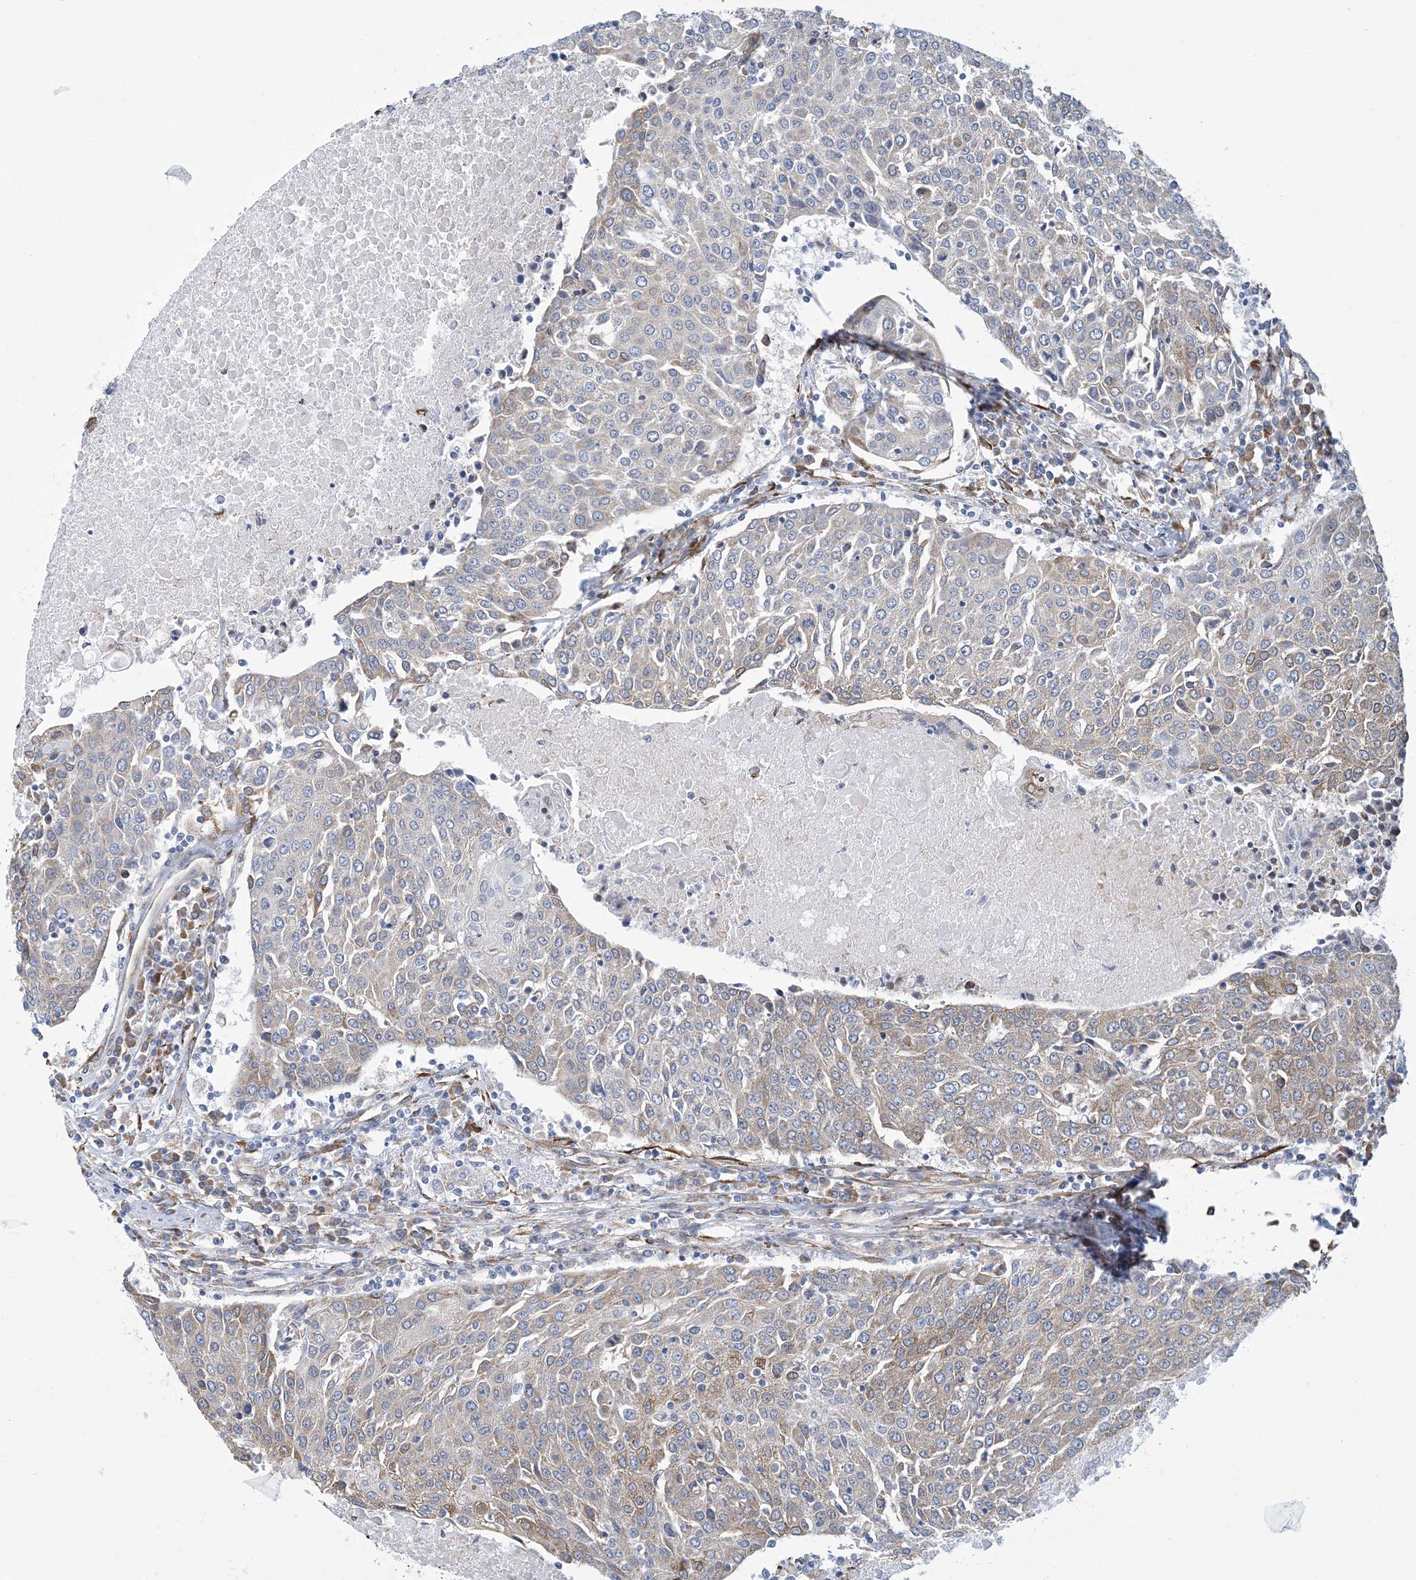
{"staining": {"intensity": "weak", "quantity": "25%-75%", "location": "cytoplasmic/membranous"}, "tissue": "urothelial cancer", "cell_type": "Tumor cells", "image_type": "cancer", "snomed": [{"axis": "morphology", "description": "Urothelial carcinoma, High grade"}, {"axis": "topography", "description": "Urinary bladder"}], "caption": "A histopathology image of urothelial cancer stained for a protein shows weak cytoplasmic/membranous brown staining in tumor cells. (Stains: DAB in brown, nuclei in blue, Microscopy: brightfield microscopy at high magnification).", "gene": "CCDC14", "patient": {"sex": "female", "age": 85}}